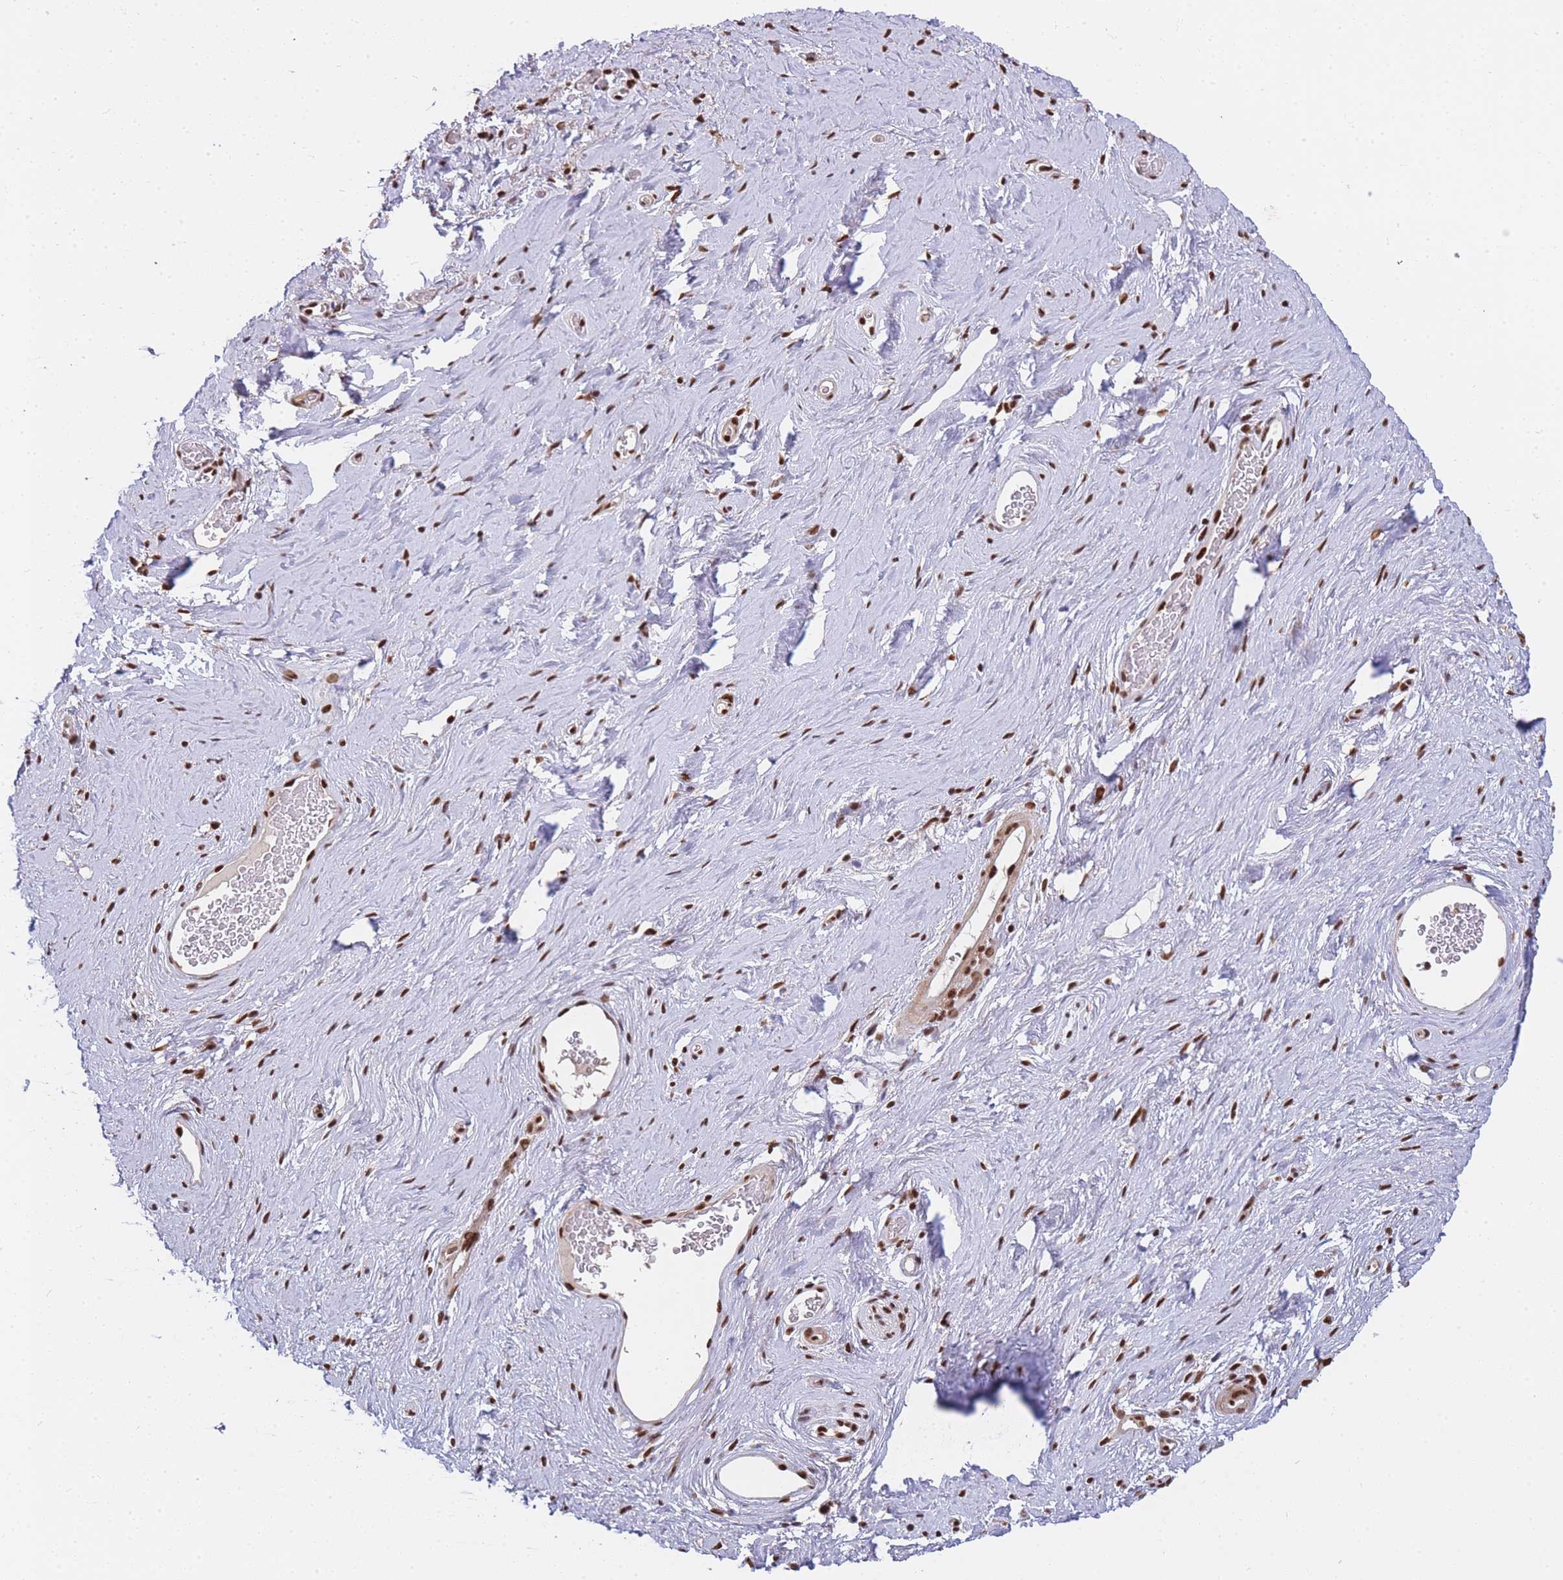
{"staining": {"intensity": "strong", "quantity": ">75%", "location": "nuclear"}, "tissue": "soft tissue", "cell_type": "Chondrocytes", "image_type": "normal", "snomed": [{"axis": "morphology", "description": "Normal tissue, NOS"}, {"axis": "morphology", "description": "Adenocarcinoma, NOS"}, {"axis": "topography", "description": "Rectum"}, {"axis": "topography", "description": "Vagina"}, {"axis": "topography", "description": "Peripheral nerve tissue"}], "caption": "Protein staining of unremarkable soft tissue shows strong nuclear staining in approximately >75% of chondrocytes. (brown staining indicates protein expression, while blue staining denotes nuclei).", "gene": "PRKDC", "patient": {"sex": "female", "age": 71}}